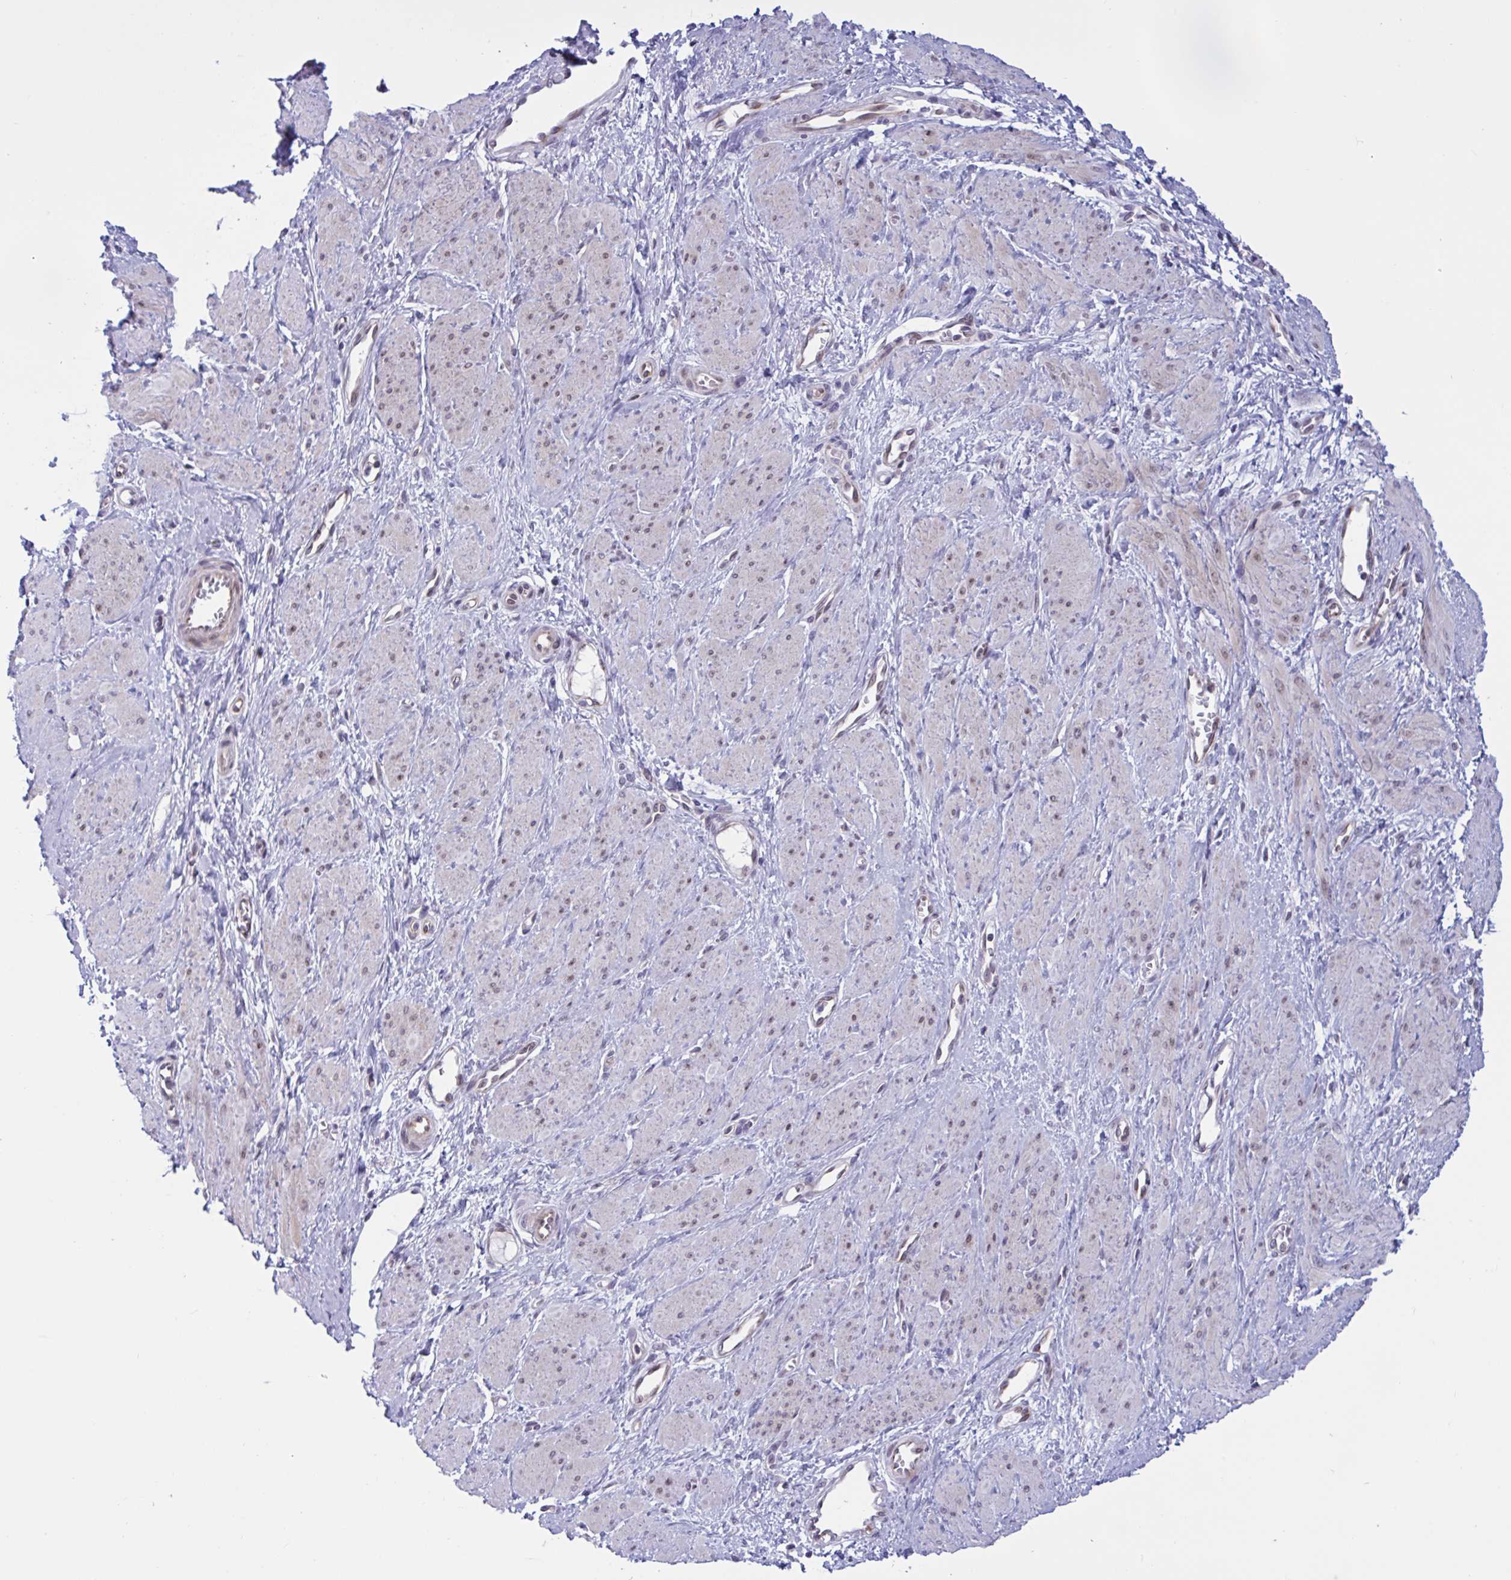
{"staining": {"intensity": "negative", "quantity": "none", "location": "none"}, "tissue": "smooth muscle", "cell_type": "Smooth muscle cells", "image_type": "normal", "snomed": [{"axis": "morphology", "description": "Normal tissue, NOS"}, {"axis": "topography", "description": "Smooth muscle"}, {"axis": "topography", "description": "Uterus"}], "caption": "Immunohistochemistry of benign human smooth muscle demonstrates no expression in smooth muscle cells. (DAB IHC with hematoxylin counter stain).", "gene": "DOCK11", "patient": {"sex": "female", "age": 39}}